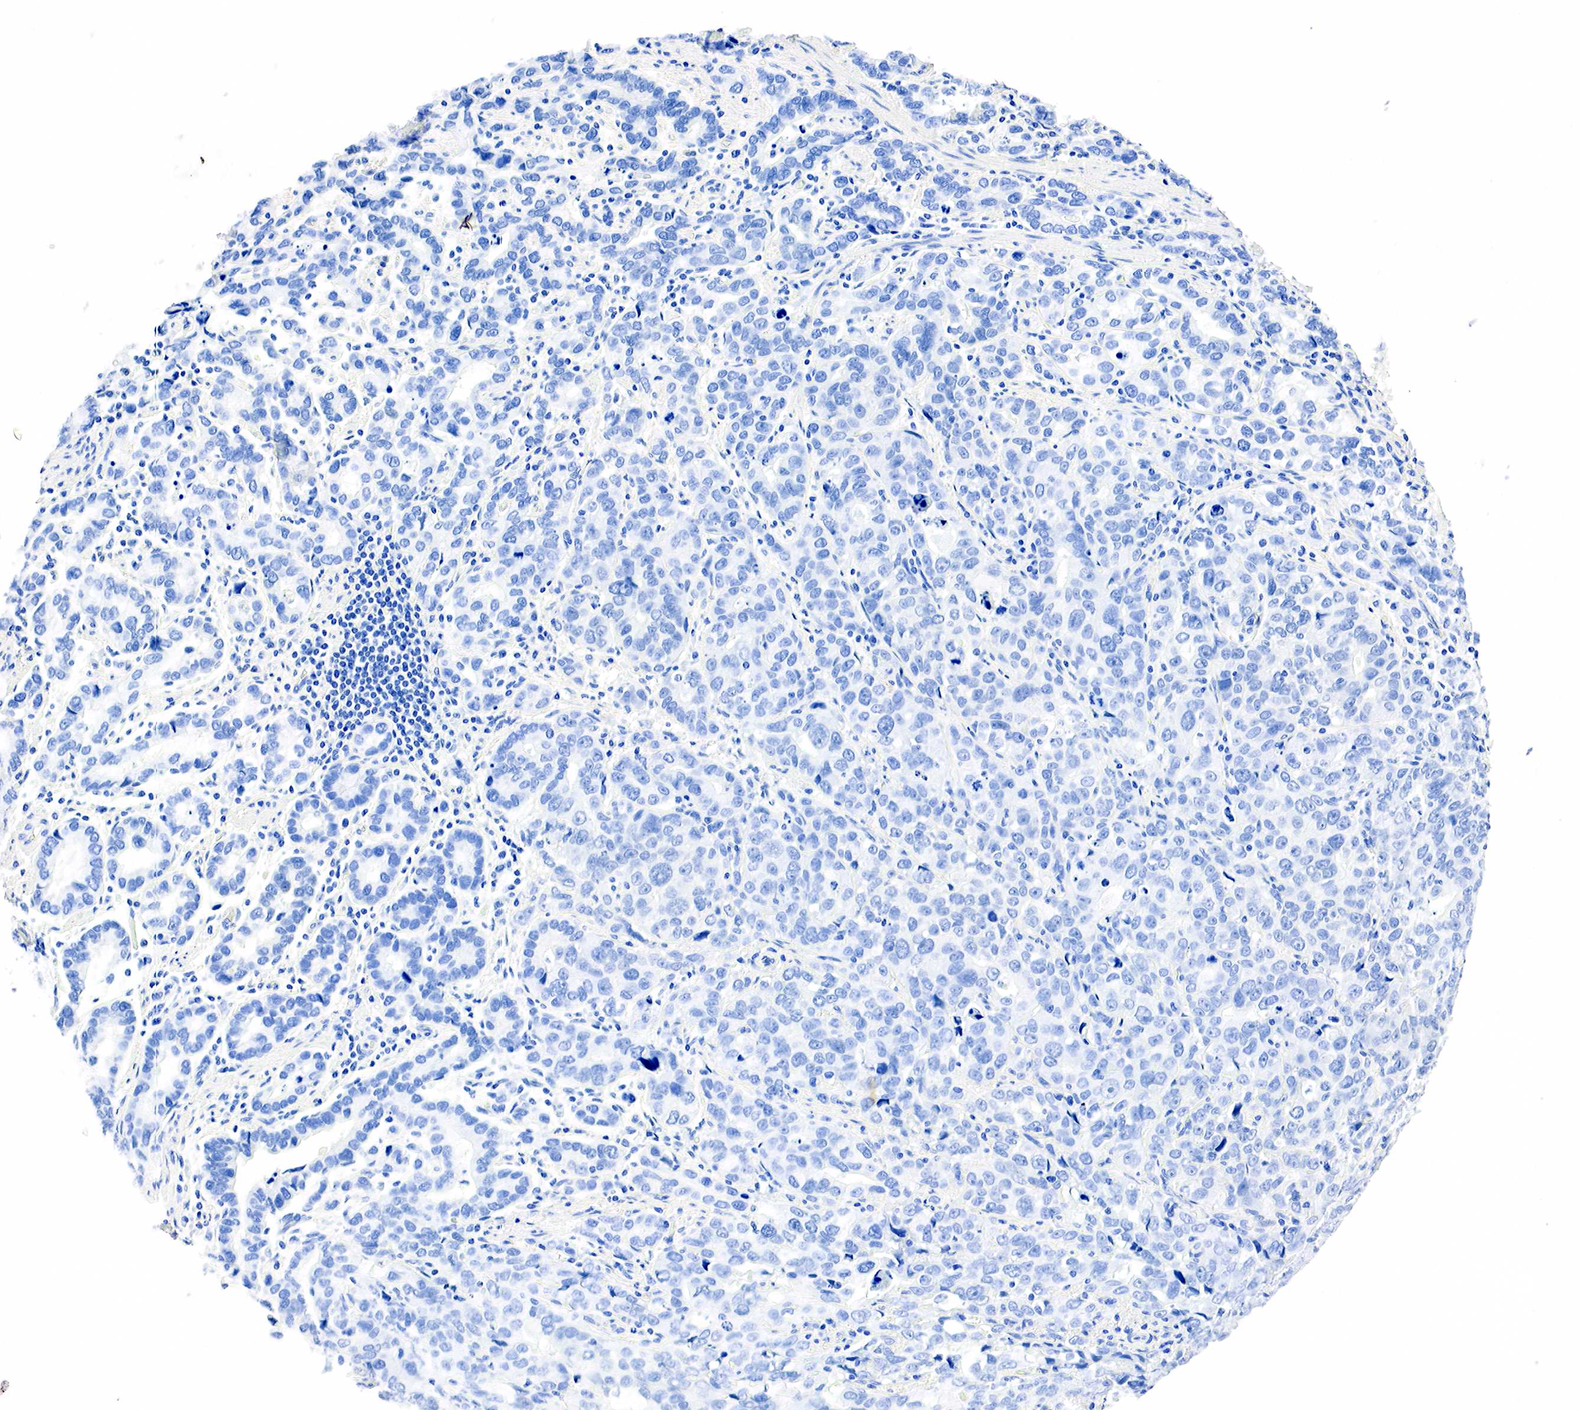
{"staining": {"intensity": "negative", "quantity": "none", "location": "none"}, "tissue": "stomach cancer", "cell_type": "Tumor cells", "image_type": "cancer", "snomed": [{"axis": "morphology", "description": "Adenocarcinoma, NOS"}, {"axis": "topography", "description": "Stomach, upper"}], "caption": "This is an immunohistochemistry image of stomach cancer. There is no expression in tumor cells.", "gene": "PTH", "patient": {"sex": "male", "age": 76}}